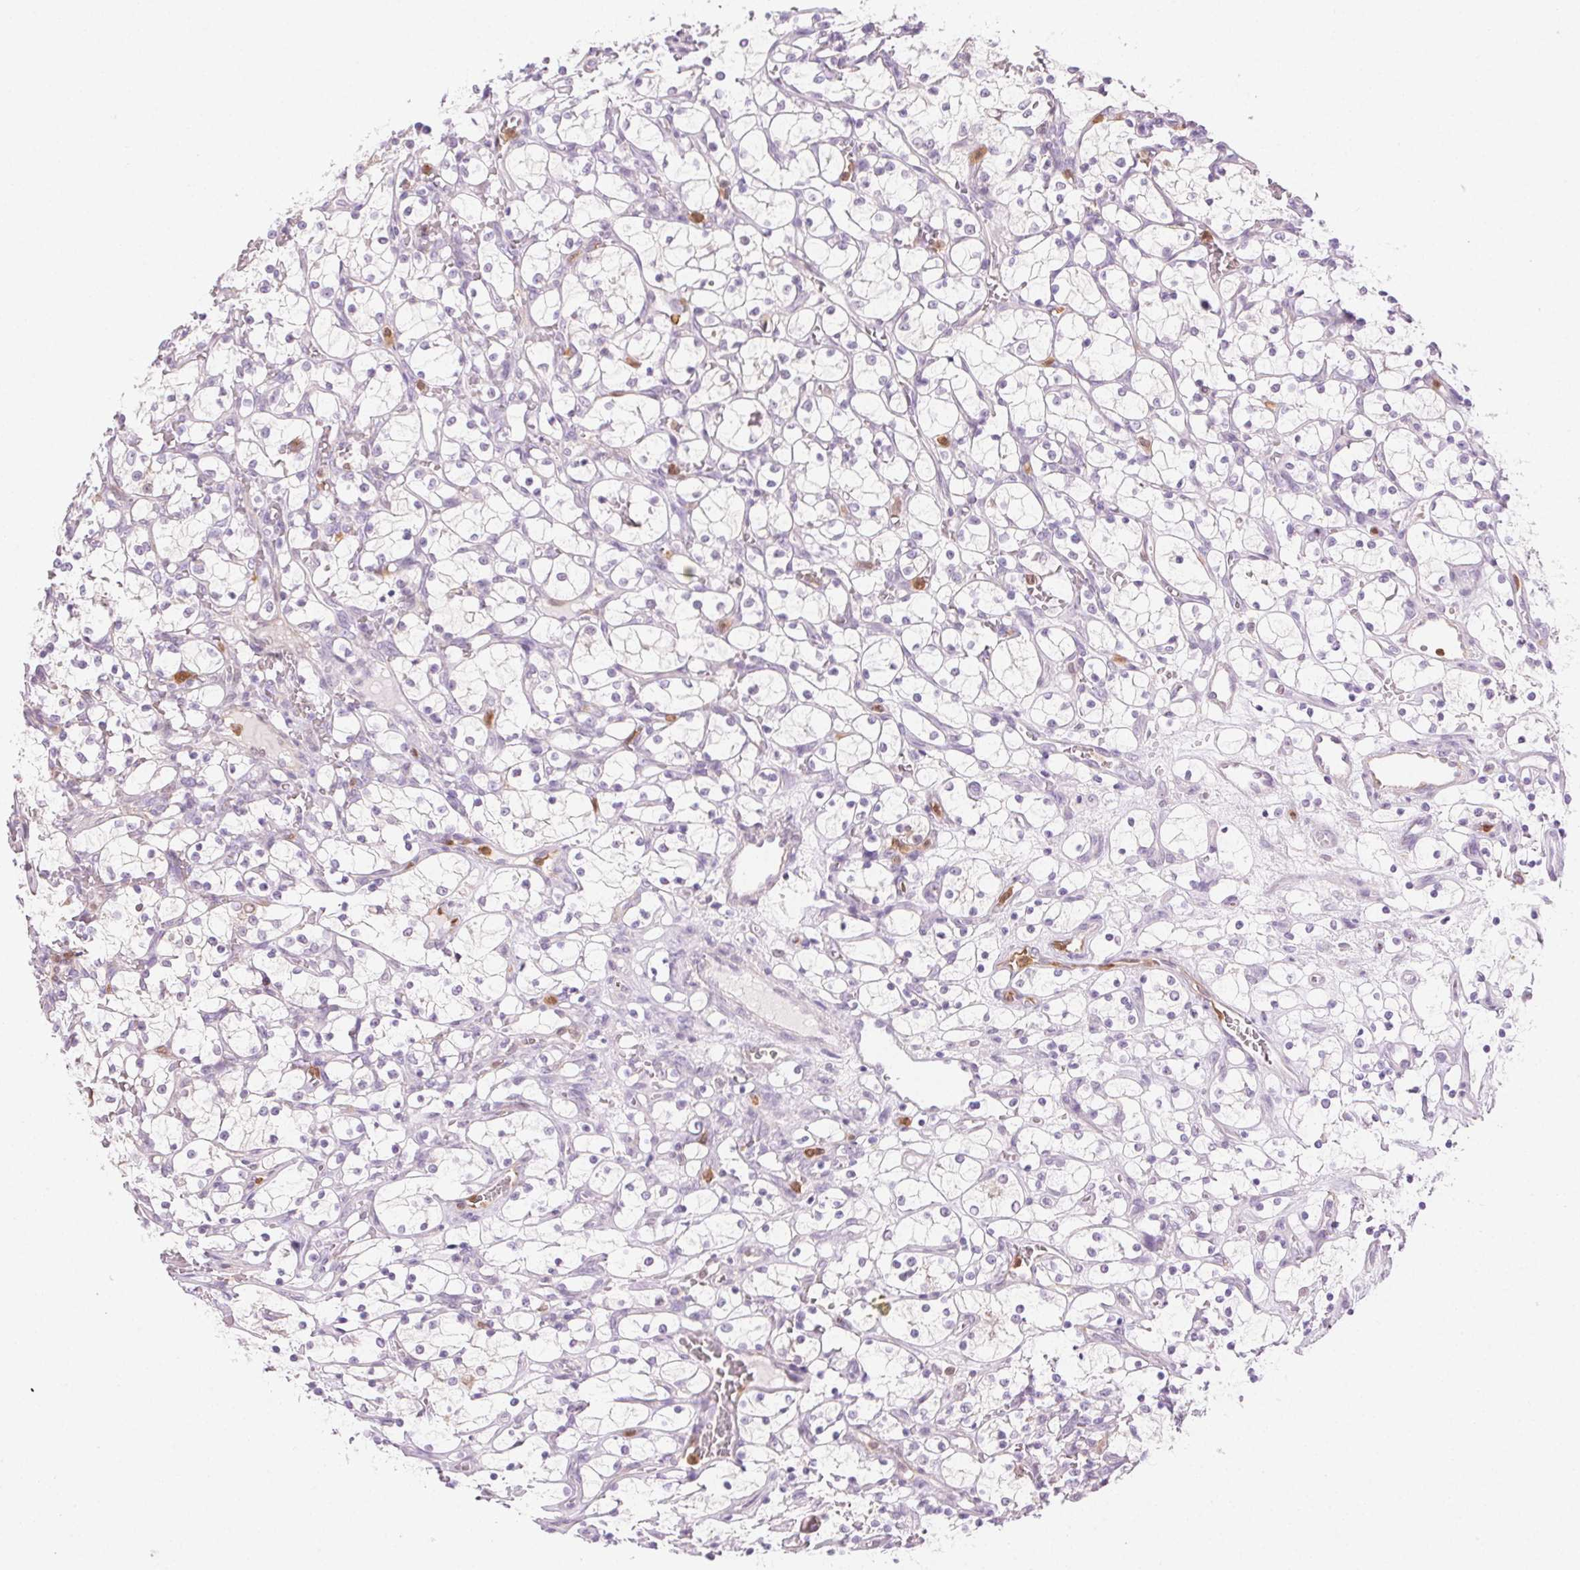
{"staining": {"intensity": "negative", "quantity": "none", "location": "none"}, "tissue": "renal cancer", "cell_type": "Tumor cells", "image_type": "cancer", "snomed": [{"axis": "morphology", "description": "Adenocarcinoma, NOS"}, {"axis": "topography", "description": "Kidney"}], "caption": "Tumor cells show no significant protein staining in renal adenocarcinoma.", "gene": "TMEM45A", "patient": {"sex": "female", "age": 69}}